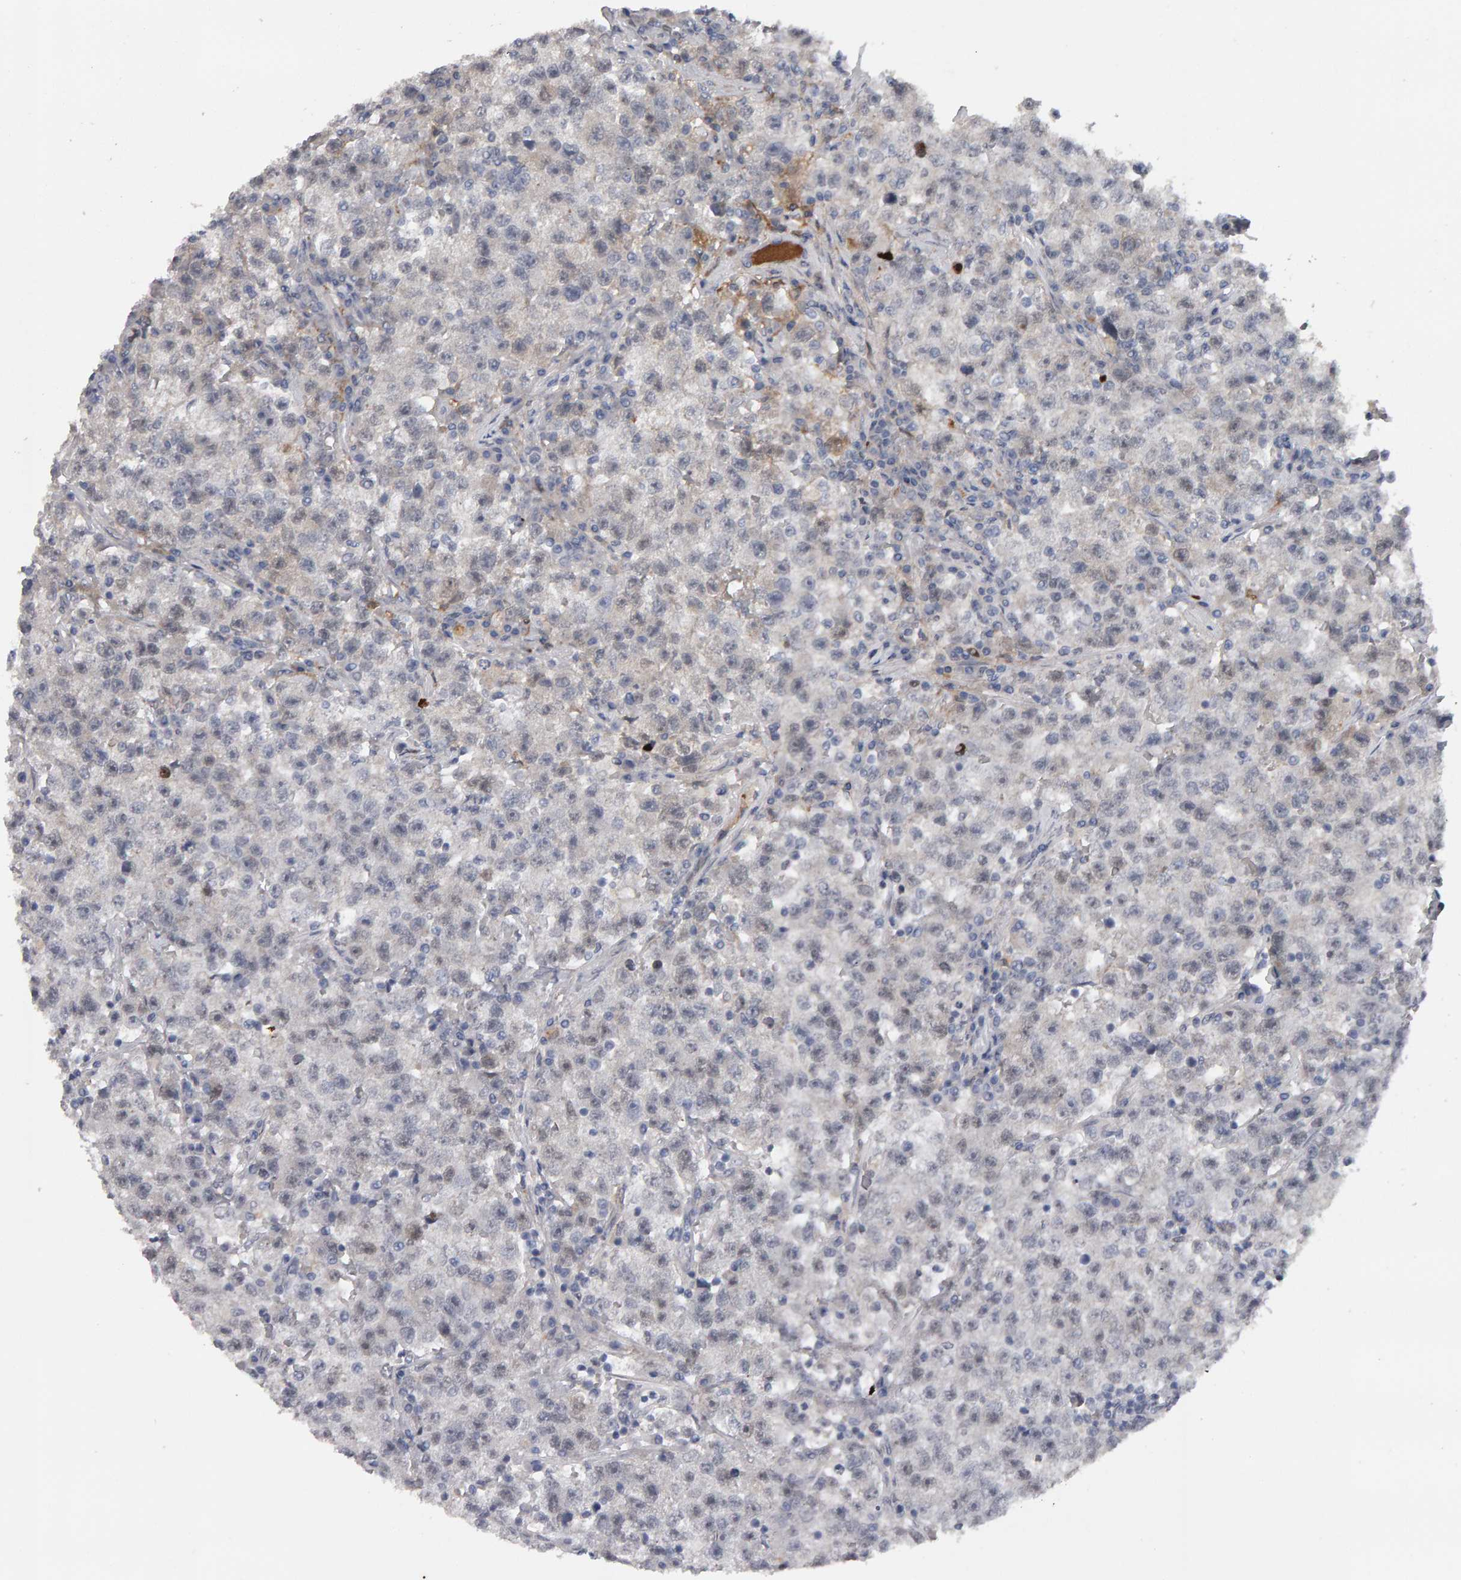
{"staining": {"intensity": "negative", "quantity": "none", "location": "none"}, "tissue": "testis cancer", "cell_type": "Tumor cells", "image_type": "cancer", "snomed": [{"axis": "morphology", "description": "Seminoma, NOS"}, {"axis": "topography", "description": "Testis"}], "caption": "A high-resolution histopathology image shows IHC staining of testis cancer (seminoma), which exhibits no significant staining in tumor cells.", "gene": "IPO8", "patient": {"sex": "male", "age": 22}}